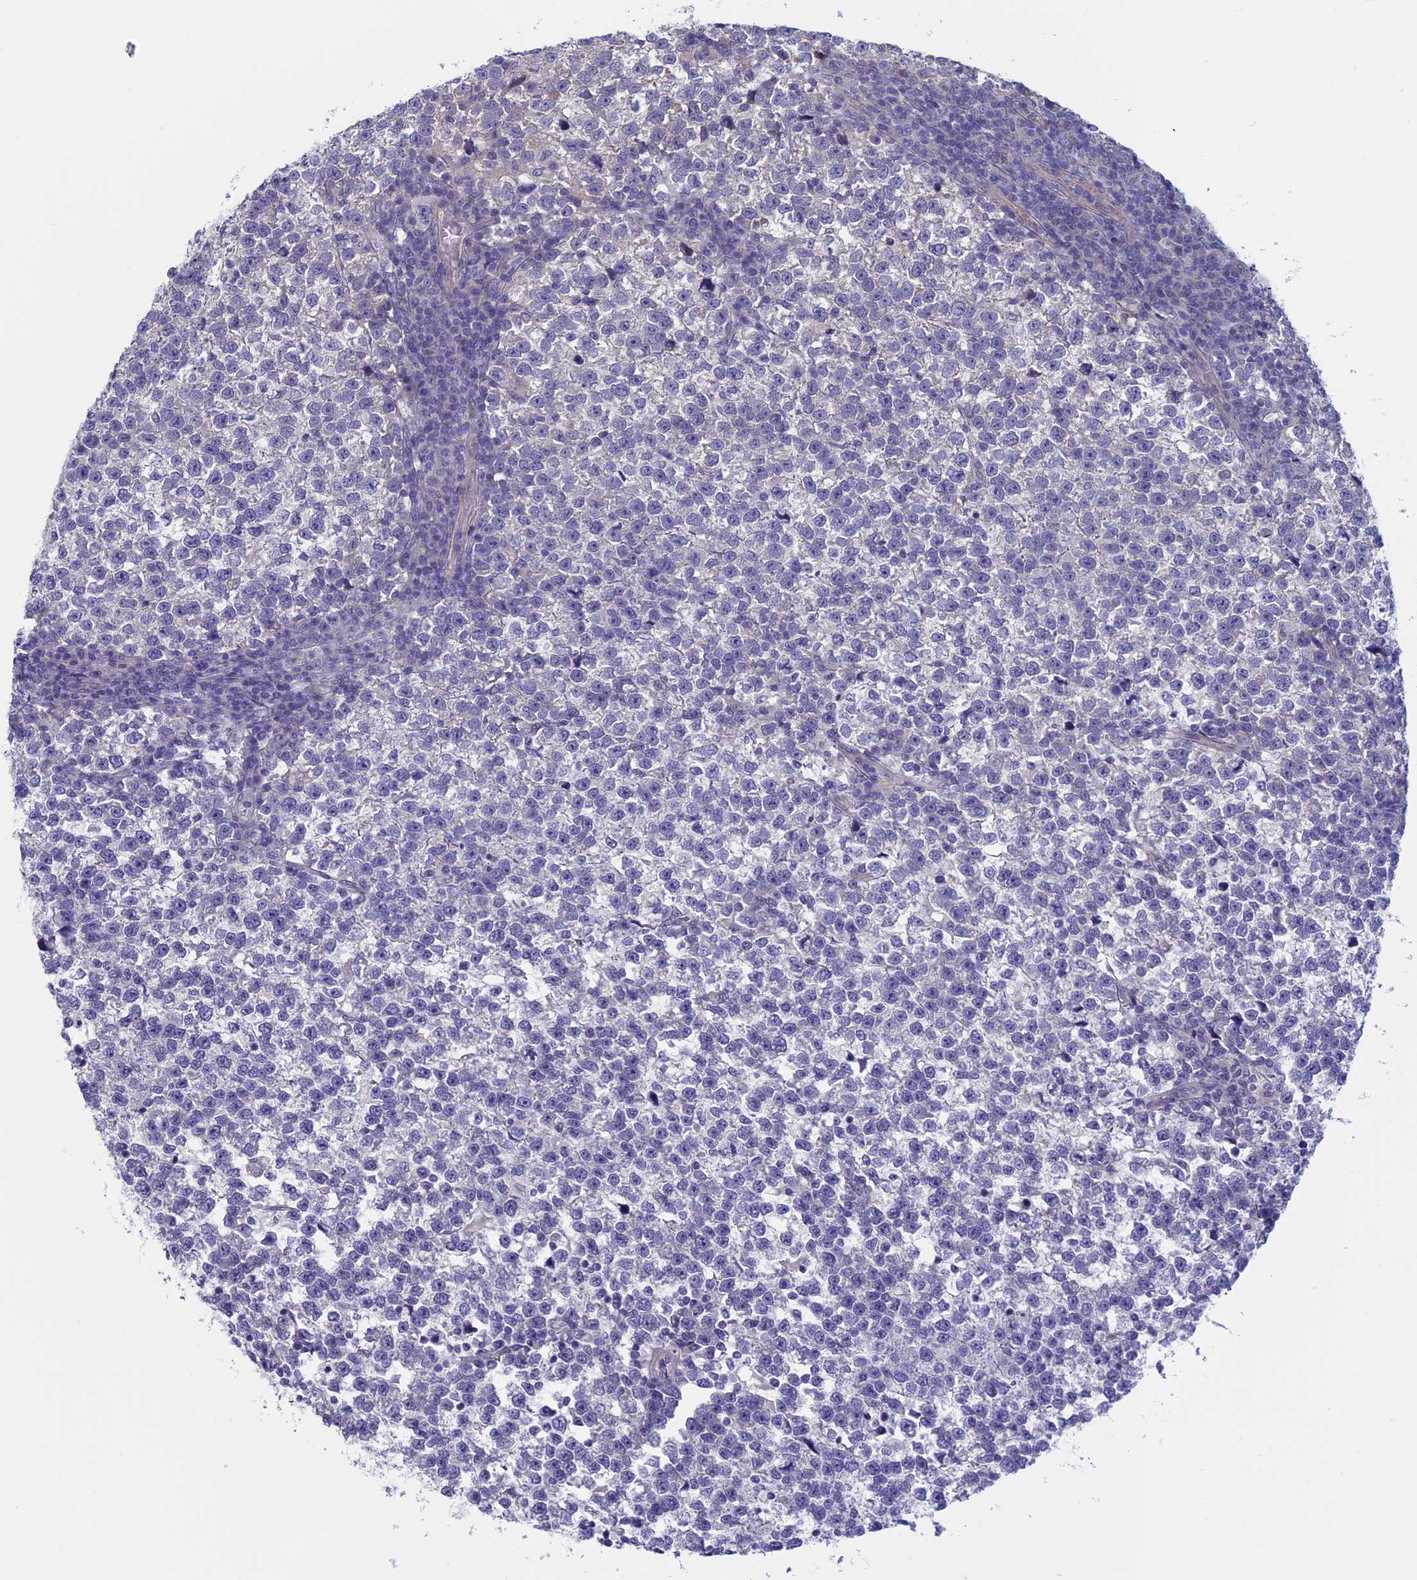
{"staining": {"intensity": "negative", "quantity": "none", "location": "none"}, "tissue": "testis cancer", "cell_type": "Tumor cells", "image_type": "cancer", "snomed": [{"axis": "morphology", "description": "Normal tissue, NOS"}, {"axis": "morphology", "description": "Seminoma, NOS"}, {"axis": "topography", "description": "Testis"}], "caption": "There is no significant expression in tumor cells of seminoma (testis). (Brightfield microscopy of DAB immunohistochemistry at high magnification).", "gene": "CNOT6L", "patient": {"sex": "male", "age": 43}}